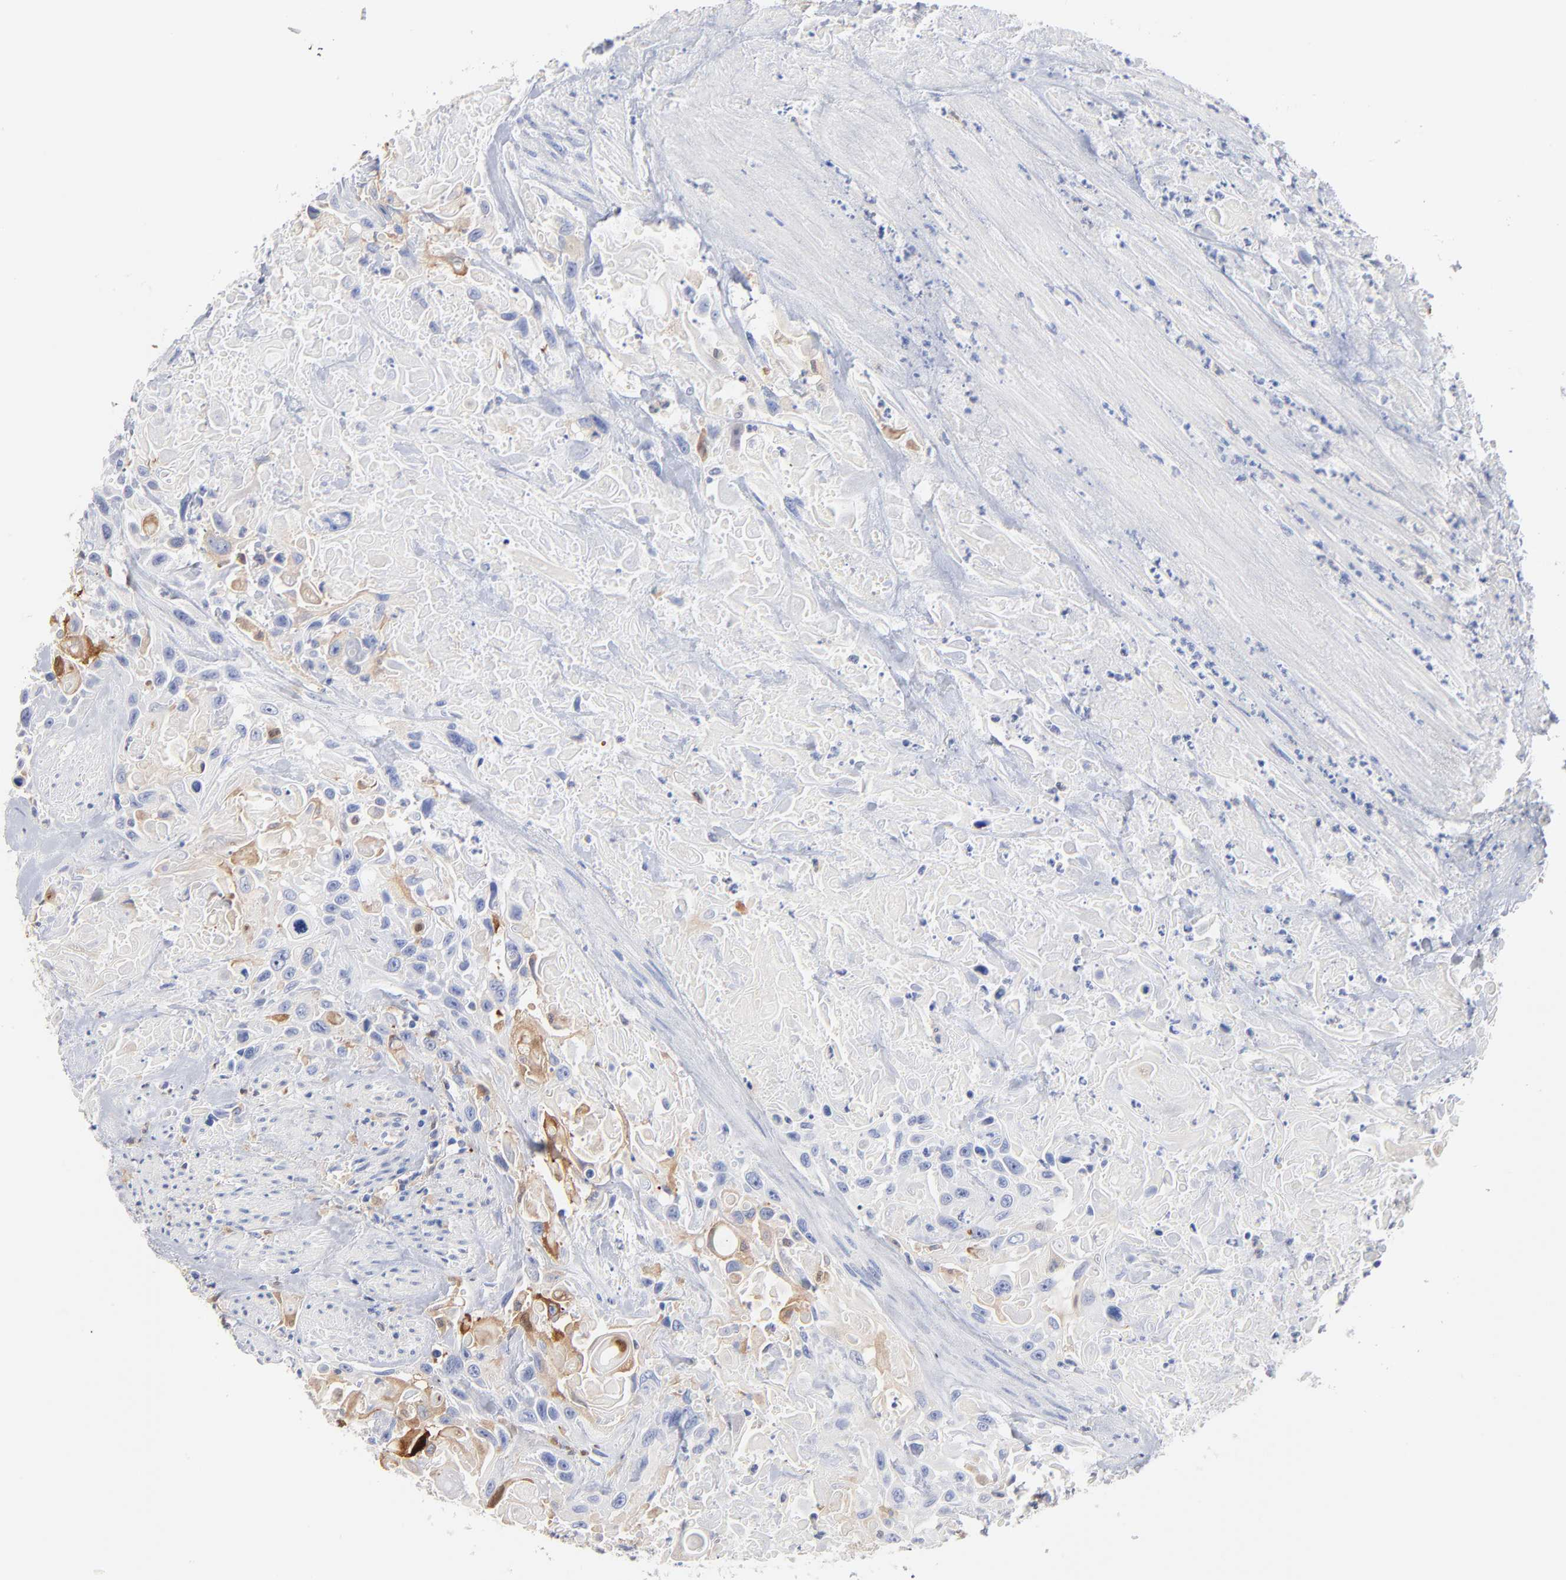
{"staining": {"intensity": "negative", "quantity": "none", "location": "none"}, "tissue": "urothelial cancer", "cell_type": "Tumor cells", "image_type": "cancer", "snomed": [{"axis": "morphology", "description": "Urothelial carcinoma, High grade"}, {"axis": "topography", "description": "Urinary bladder"}], "caption": "High-grade urothelial carcinoma was stained to show a protein in brown. There is no significant positivity in tumor cells.", "gene": "IFIT2", "patient": {"sex": "female", "age": 84}}